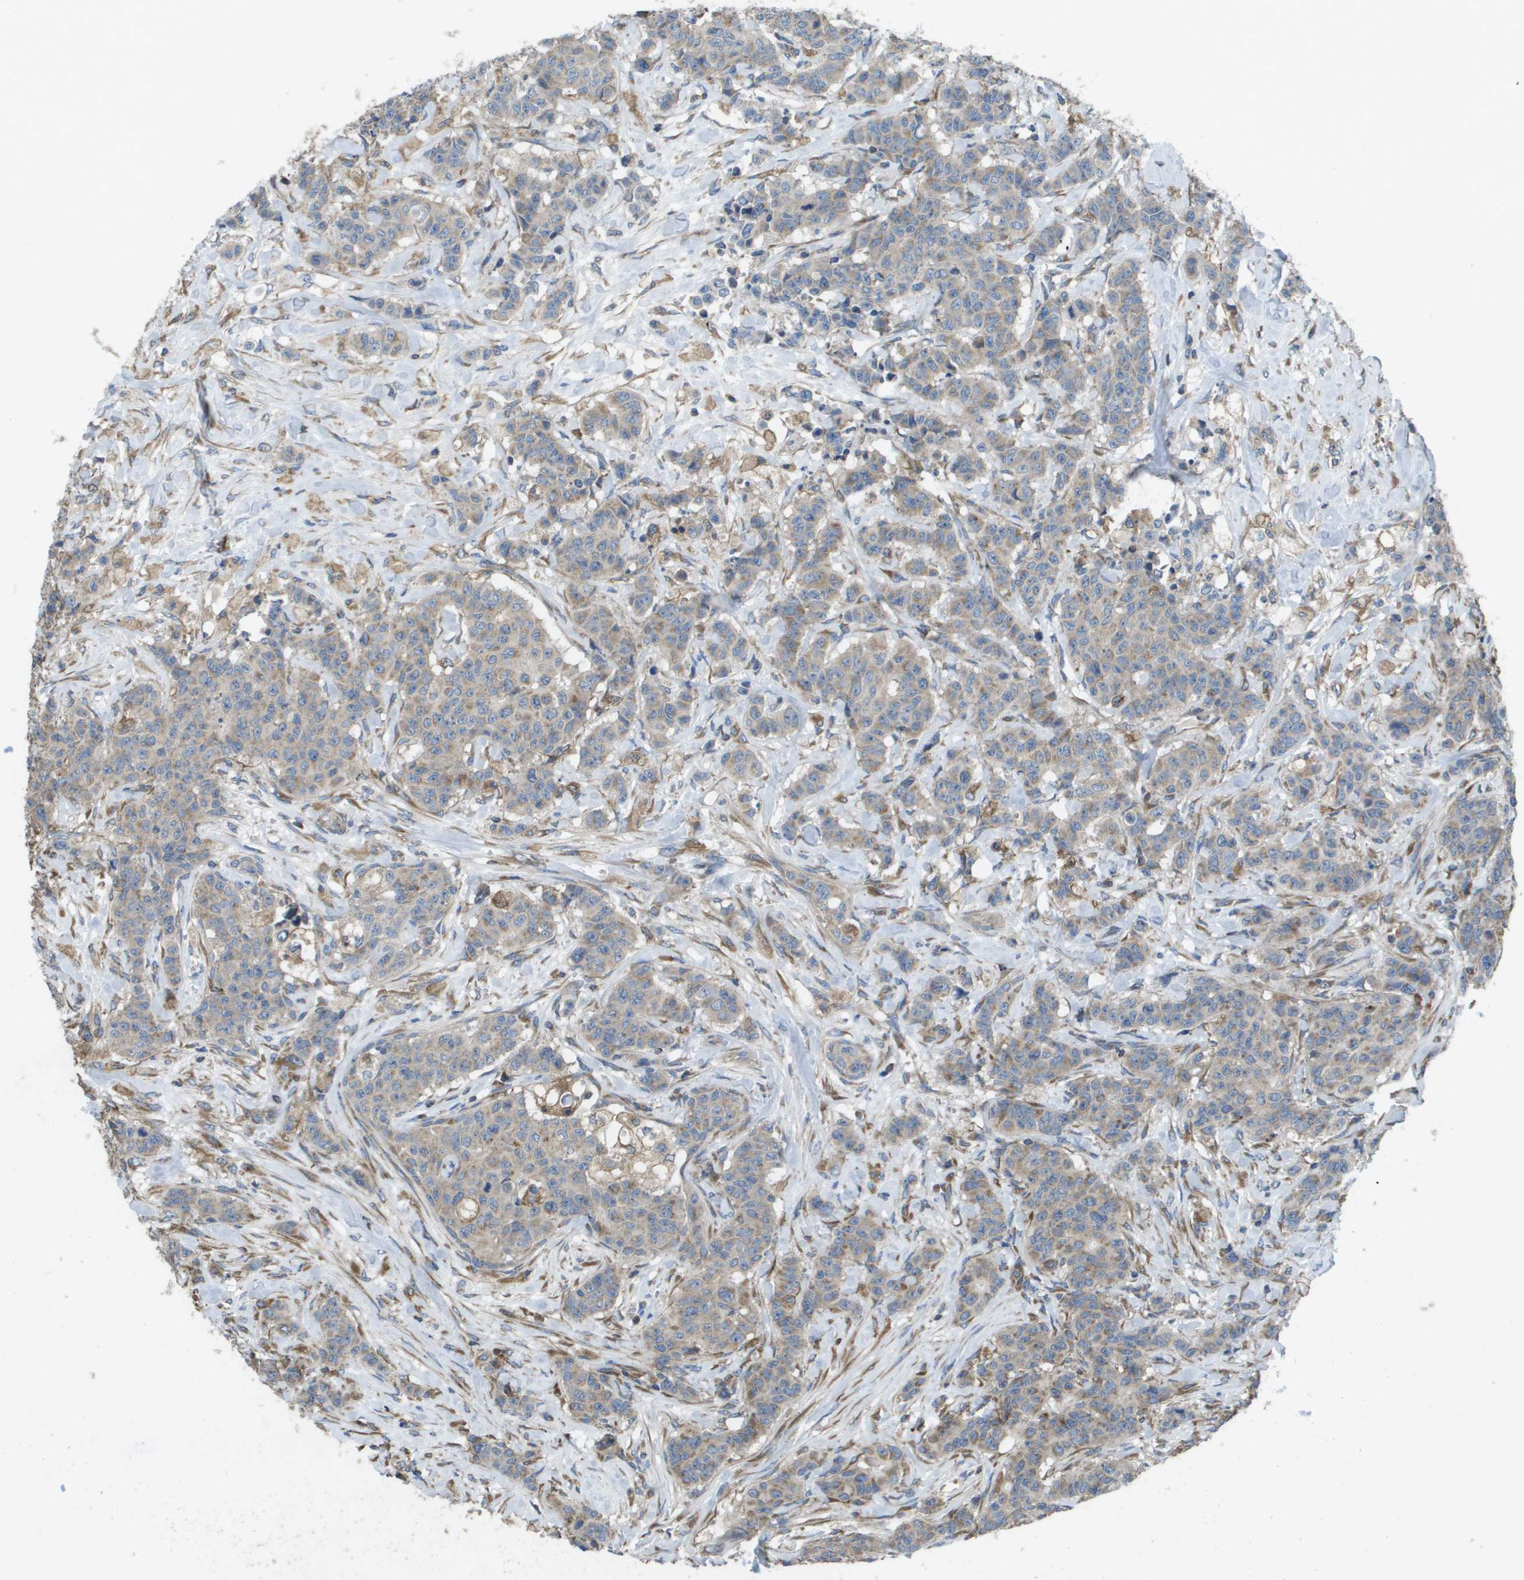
{"staining": {"intensity": "weak", "quantity": ">75%", "location": "cytoplasmic/membranous"}, "tissue": "breast cancer", "cell_type": "Tumor cells", "image_type": "cancer", "snomed": [{"axis": "morphology", "description": "Normal tissue, NOS"}, {"axis": "morphology", "description": "Duct carcinoma"}, {"axis": "topography", "description": "Breast"}], "caption": "Breast cancer (invasive ductal carcinoma) tissue displays weak cytoplasmic/membranous positivity in about >75% of tumor cells, visualized by immunohistochemistry.", "gene": "CLCN2", "patient": {"sex": "female", "age": 40}}